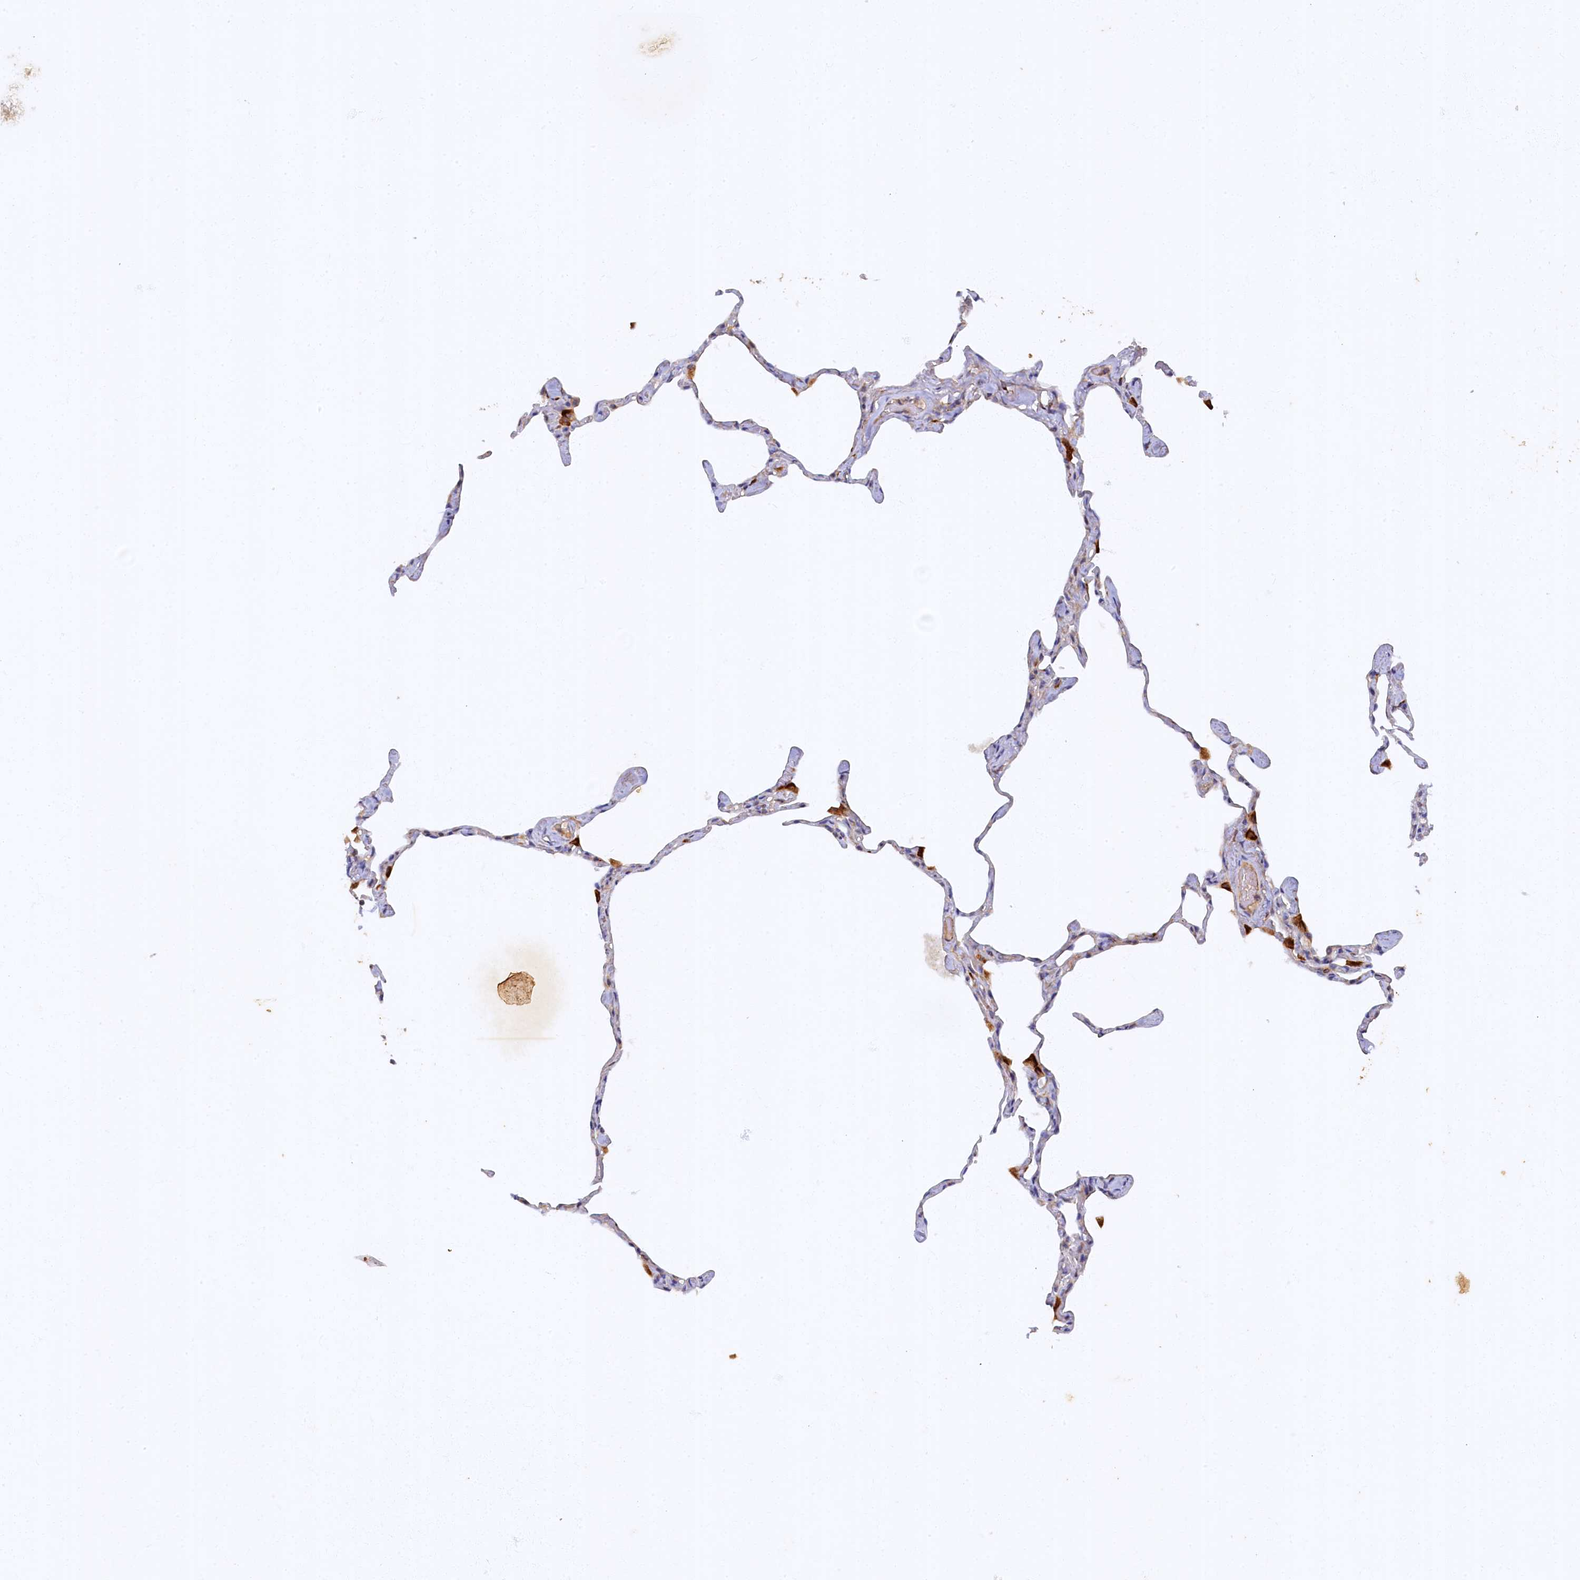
{"staining": {"intensity": "moderate", "quantity": "<25%", "location": "cytoplasmic/membranous"}, "tissue": "lung", "cell_type": "Alveolar cells", "image_type": "normal", "snomed": [{"axis": "morphology", "description": "Normal tissue, NOS"}, {"axis": "topography", "description": "Lung"}], "caption": "Protein staining shows moderate cytoplasmic/membranous expression in approximately <25% of alveolar cells in benign lung.", "gene": "ARL11", "patient": {"sex": "male", "age": 65}}